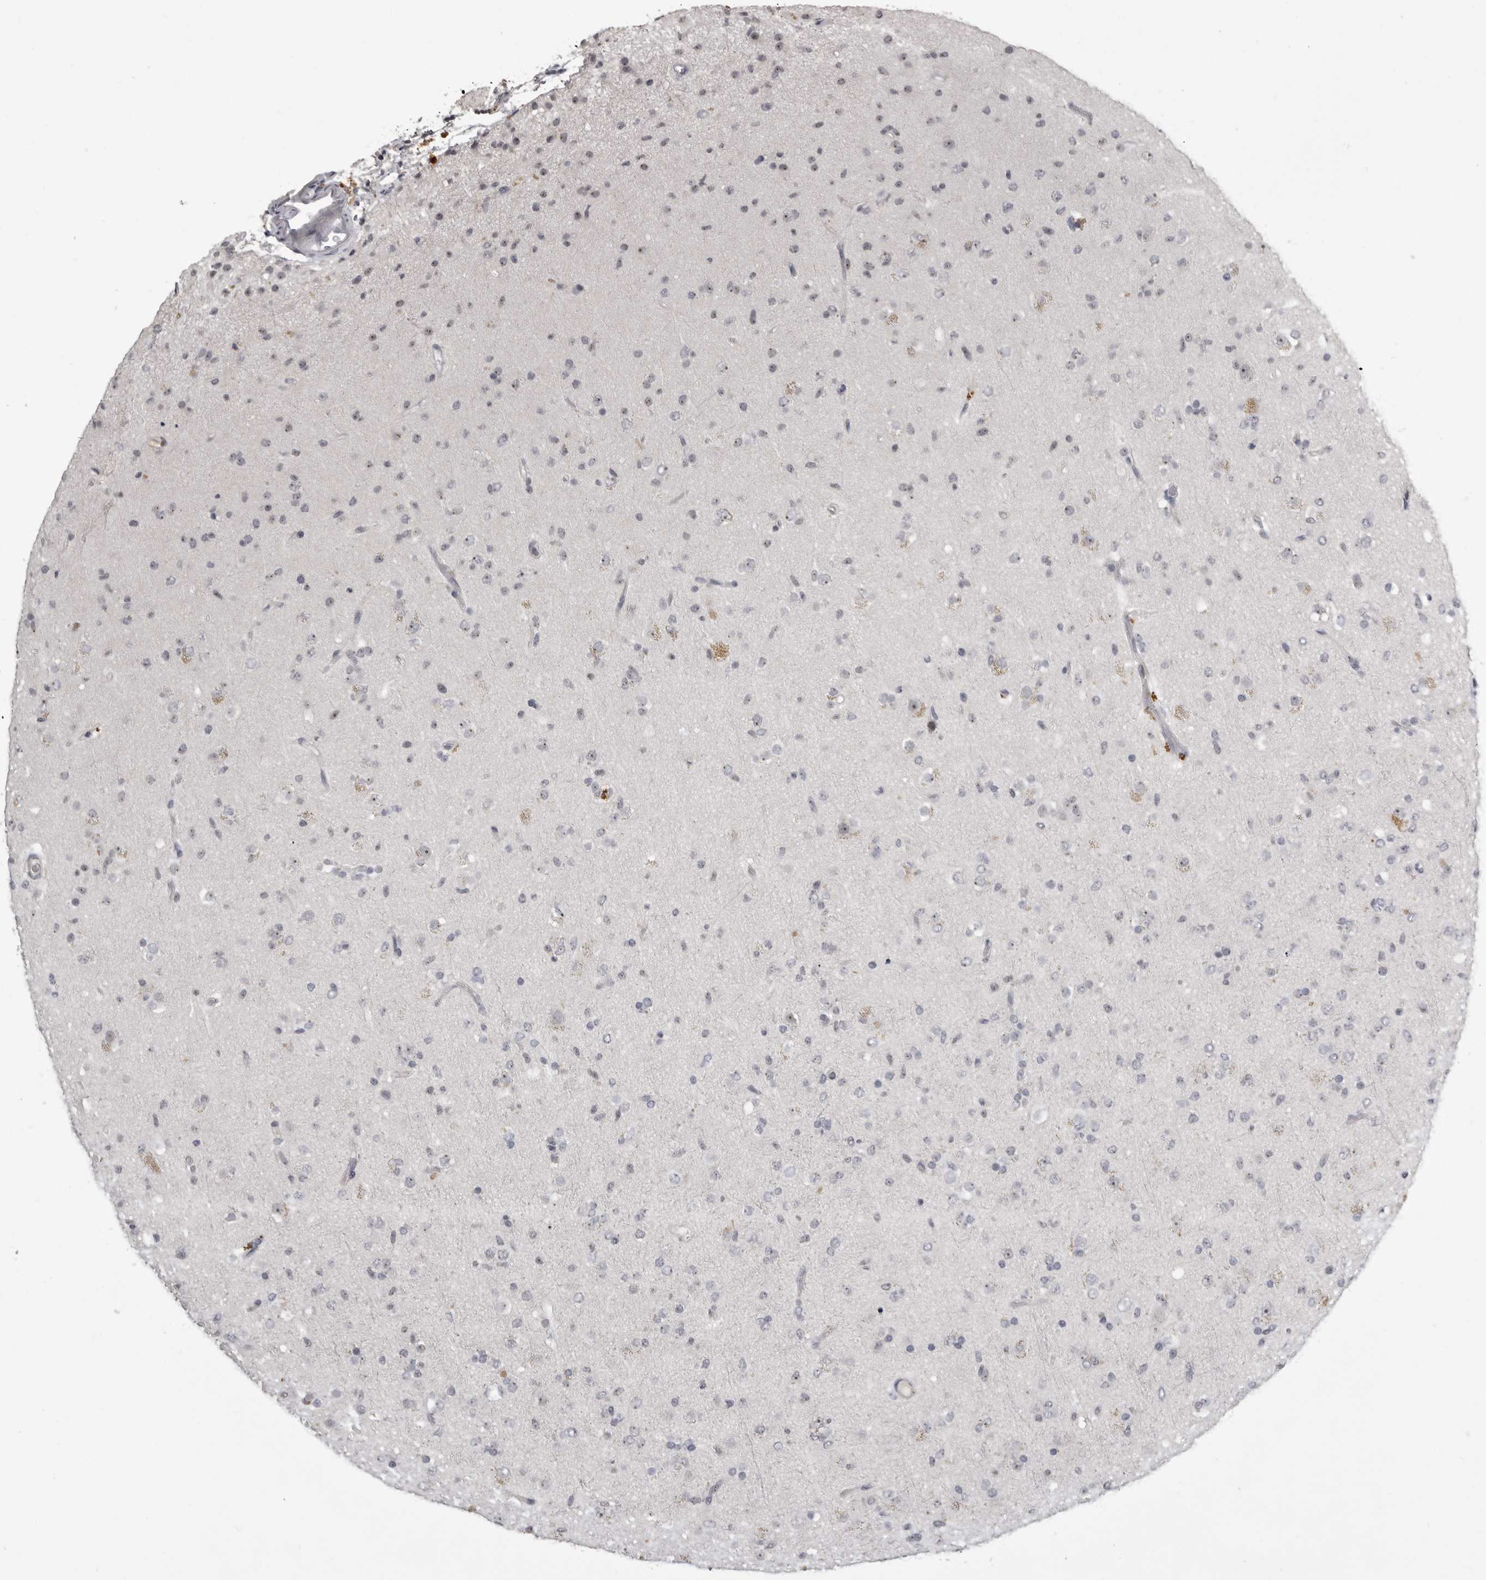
{"staining": {"intensity": "negative", "quantity": "none", "location": "none"}, "tissue": "glioma", "cell_type": "Tumor cells", "image_type": "cancer", "snomed": [{"axis": "morphology", "description": "Glioma, malignant, Low grade"}, {"axis": "topography", "description": "Brain"}], "caption": "This histopathology image is of malignant glioma (low-grade) stained with IHC to label a protein in brown with the nuclei are counter-stained blue. There is no expression in tumor cells.", "gene": "MRTO4", "patient": {"sex": "male", "age": 65}}